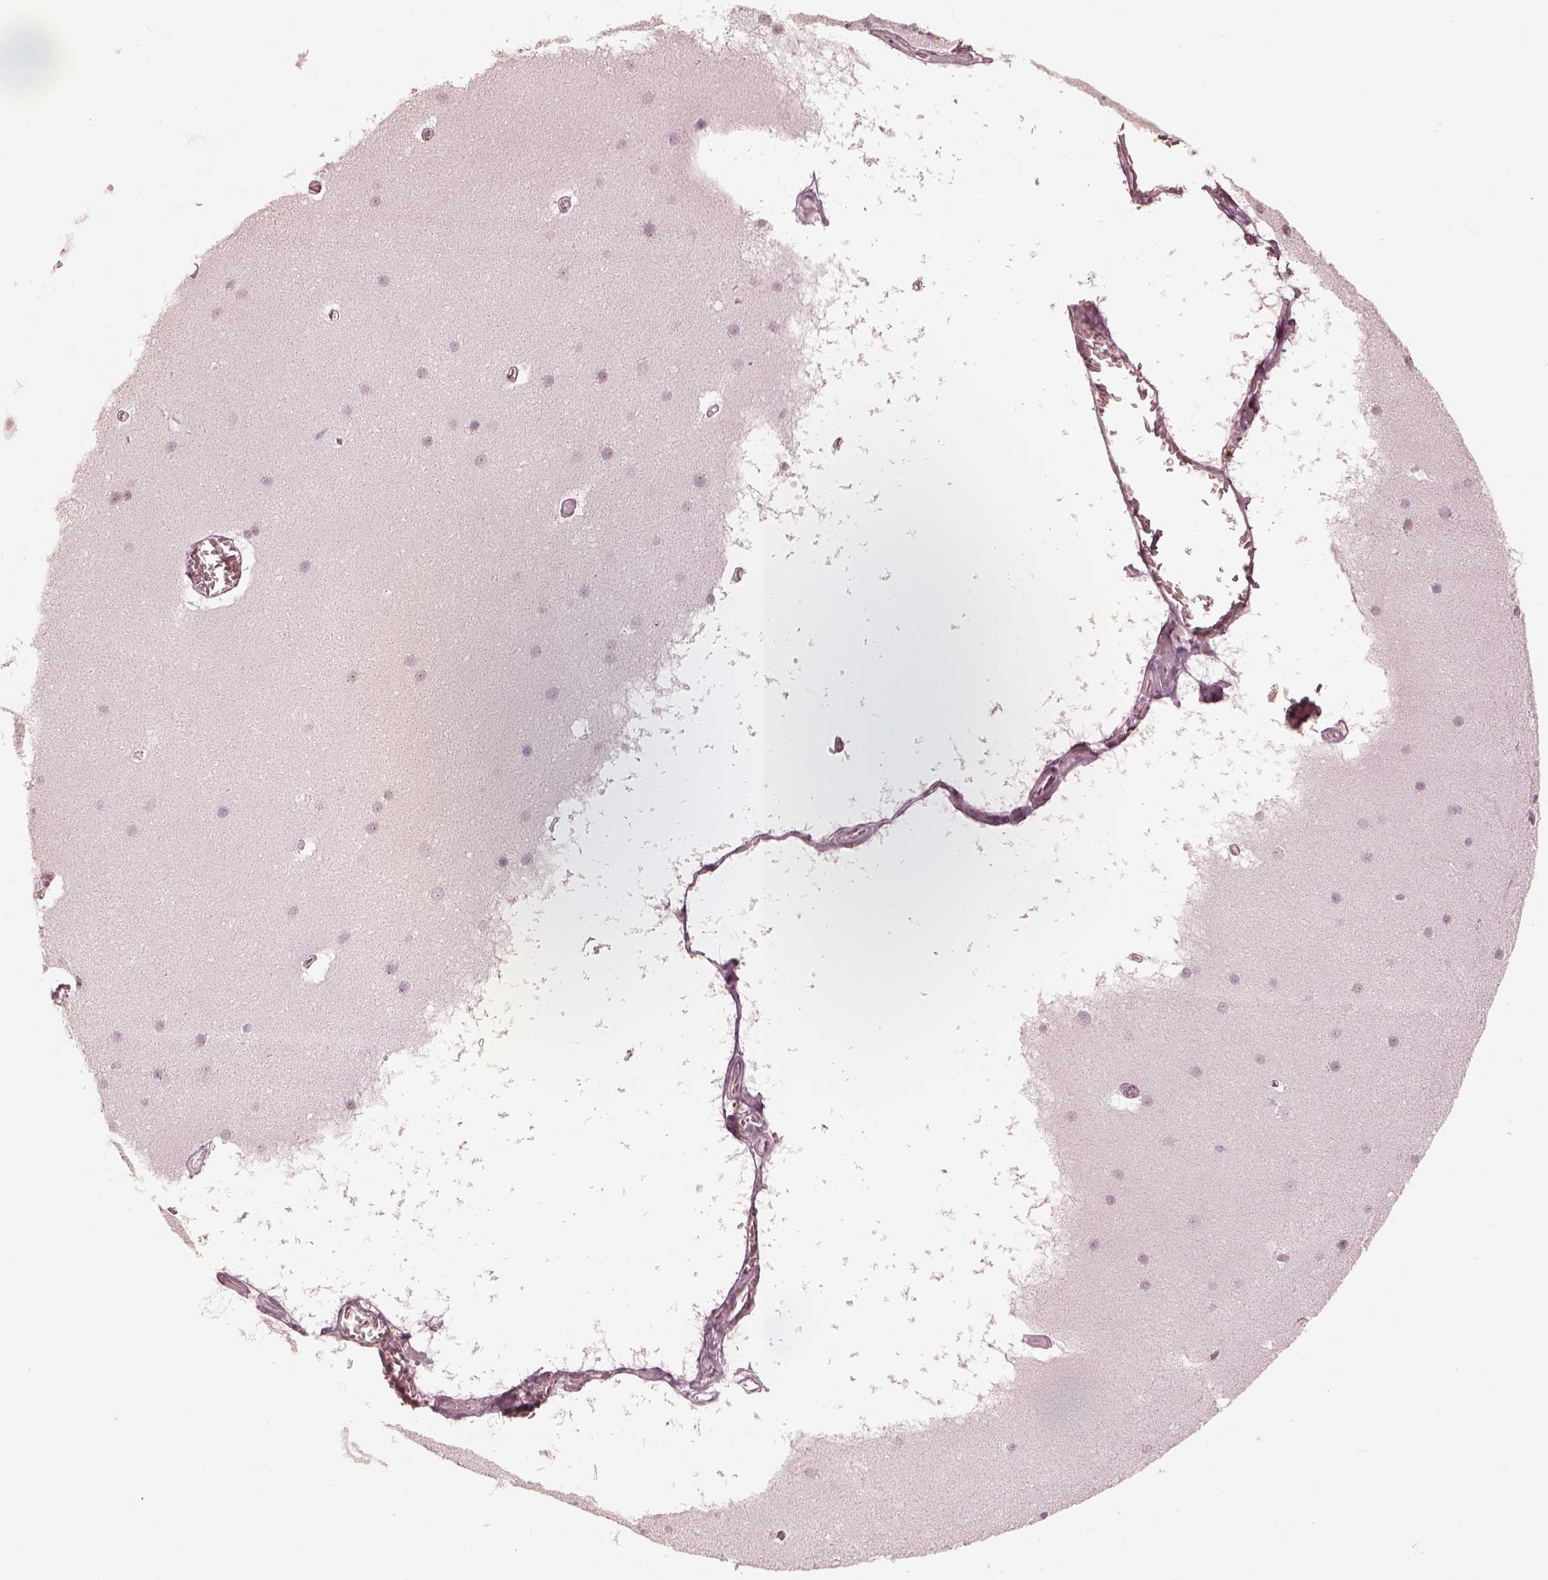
{"staining": {"intensity": "negative", "quantity": "none", "location": "none"}, "tissue": "cerebellum", "cell_type": "Cells in granular layer", "image_type": "normal", "snomed": [{"axis": "morphology", "description": "Normal tissue, NOS"}, {"axis": "topography", "description": "Cerebellum"}], "caption": "Cerebellum stained for a protein using immunohistochemistry exhibits no expression cells in granular layer.", "gene": "CALR3", "patient": {"sex": "male", "age": 70}}